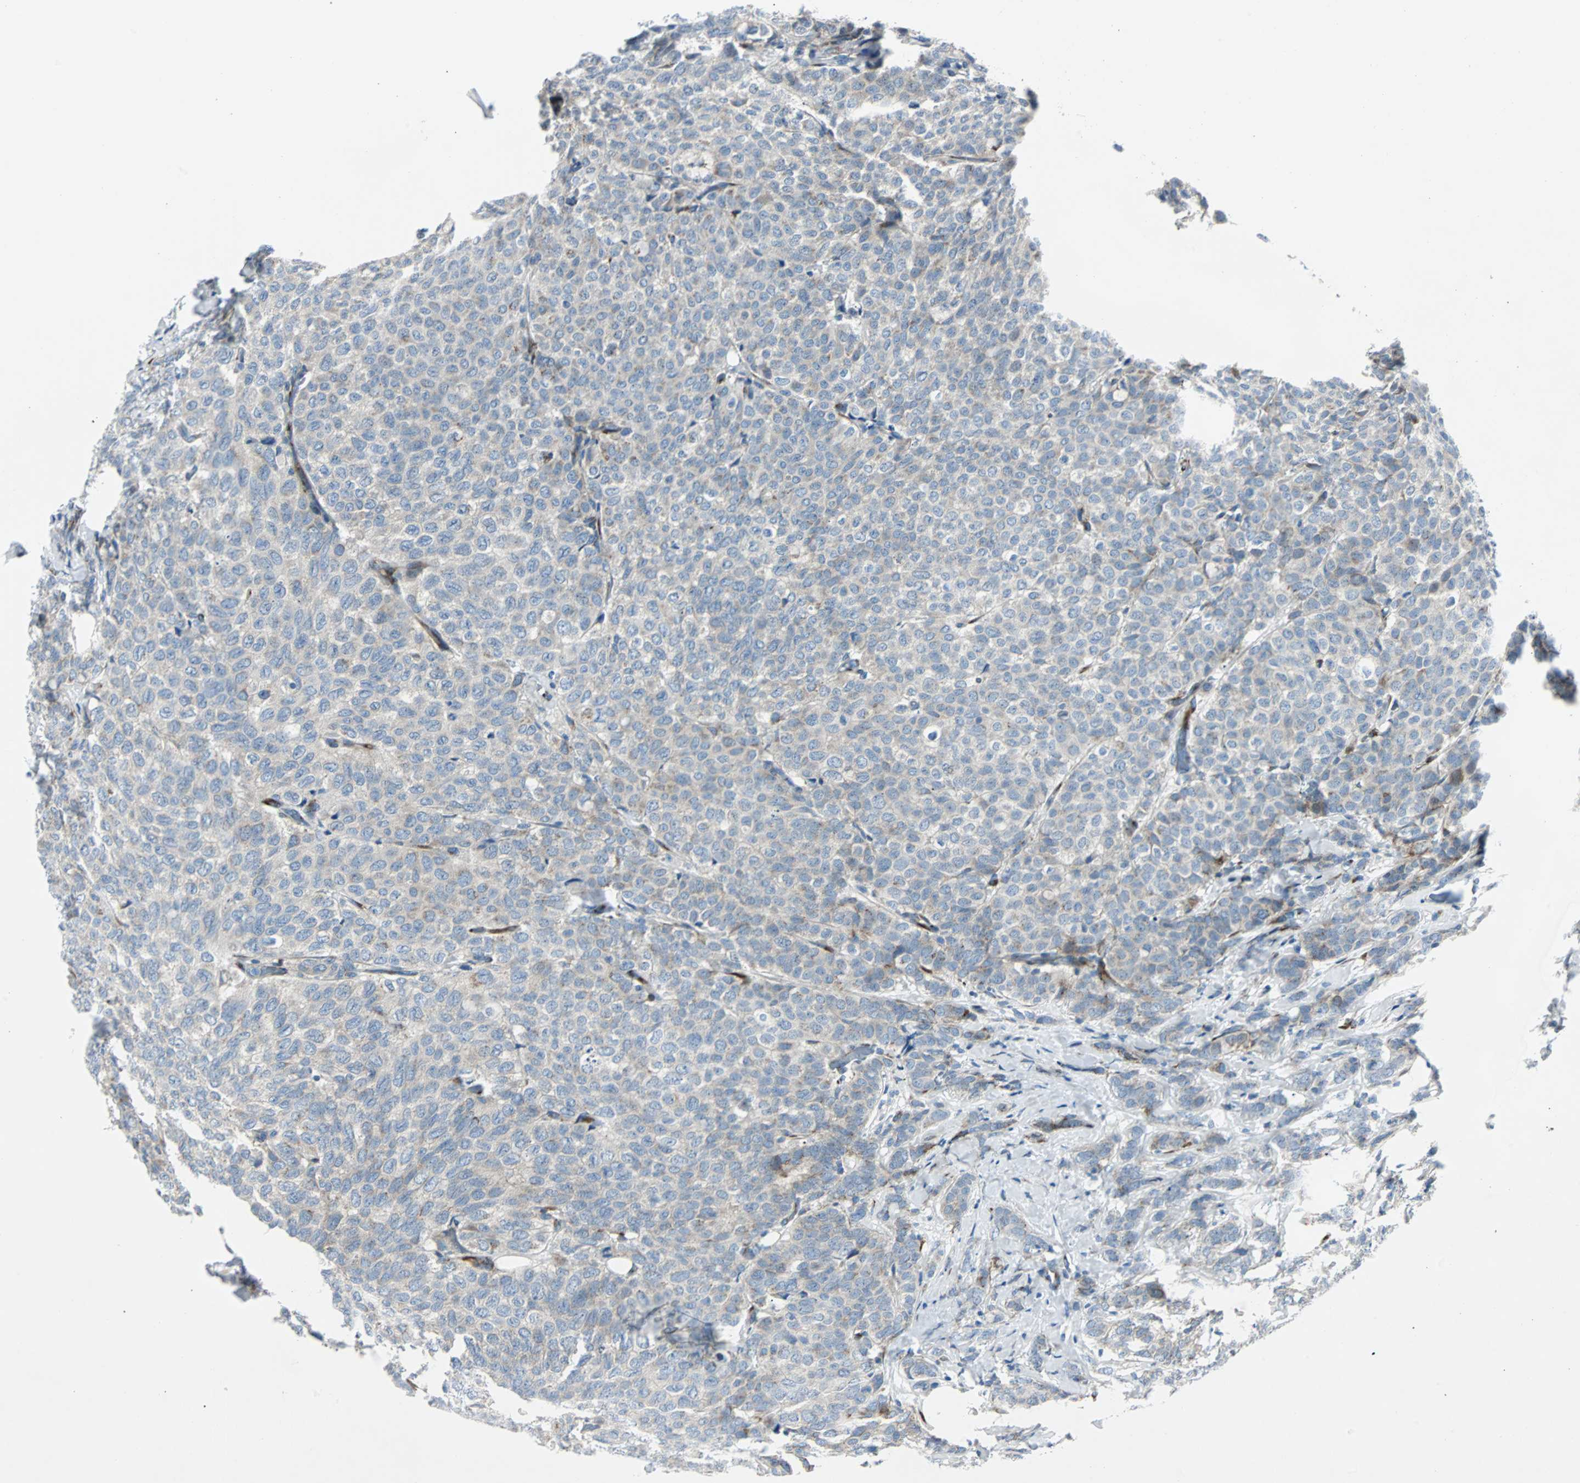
{"staining": {"intensity": "weak", "quantity": "<25%", "location": "cytoplasmic/membranous"}, "tissue": "breast cancer", "cell_type": "Tumor cells", "image_type": "cancer", "snomed": [{"axis": "morphology", "description": "Lobular carcinoma"}, {"axis": "topography", "description": "Breast"}], "caption": "Immunohistochemical staining of breast cancer displays no significant staining in tumor cells.", "gene": "BBC3", "patient": {"sex": "female", "age": 60}}